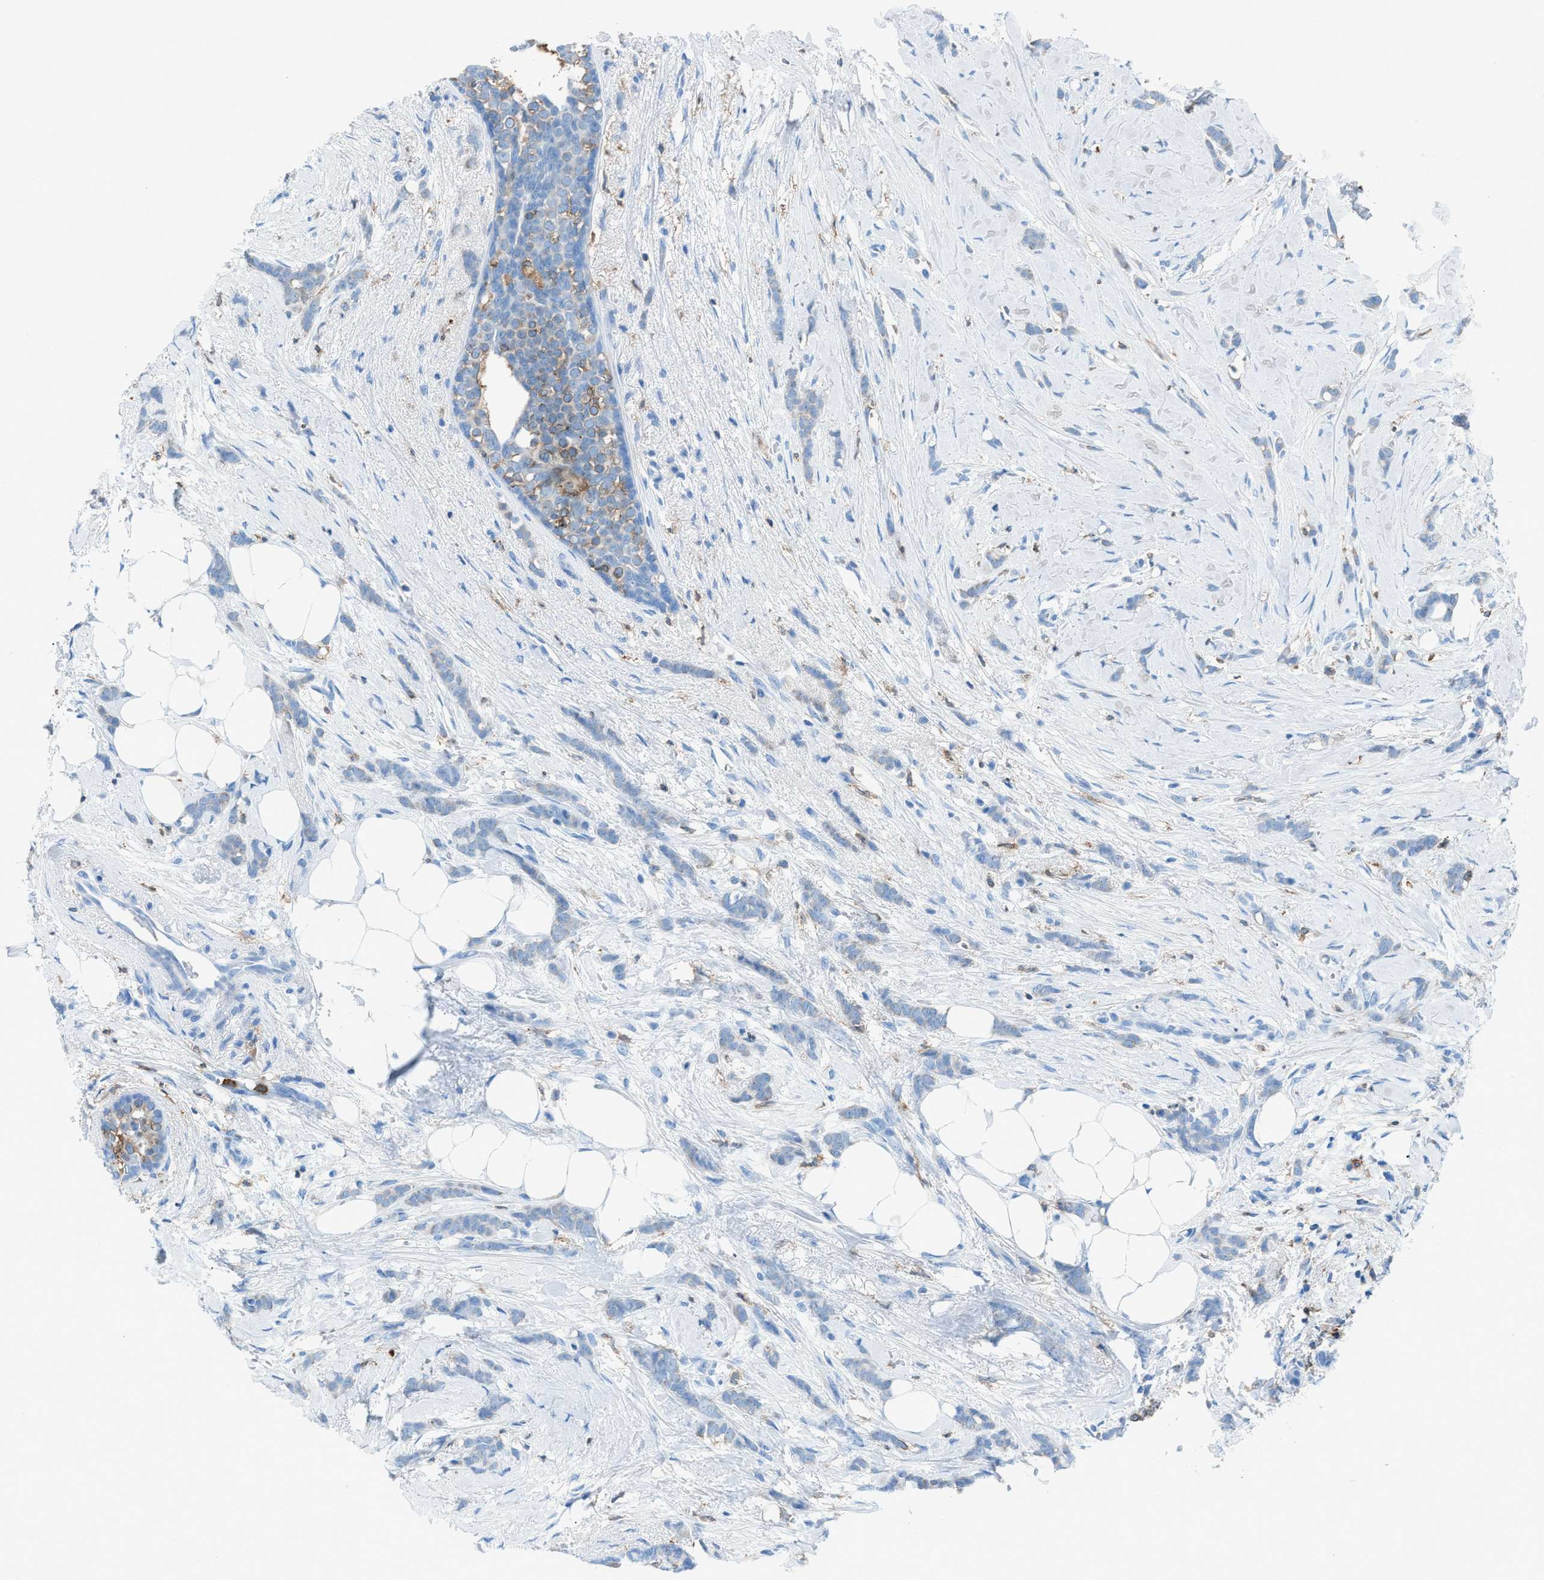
{"staining": {"intensity": "negative", "quantity": "none", "location": "none"}, "tissue": "breast cancer", "cell_type": "Tumor cells", "image_type": "cancer", "snomed": [{"axis": "morphology", "description": "Lobular carcinoma, in situ"}, {"axis": "morphology", "description": "Lobular carcinoma"}, {"axis": "topography", "description": "Breast"}], "caption": "Immunohistochemistry (IHC) photomicrograph of neoplastic tissue: breast cancer (lobular carcinoma) stained with DAB (3,3'-diaminobenzidine) demonstrates no significant protein positivity in tumor cells. (DAB (3,3'-diaminobenzidine) IHC visualized using brightfield microscopy, high magnification).", "gene": "ITGB2", "patient": {"sex": "female", "age": 41}}